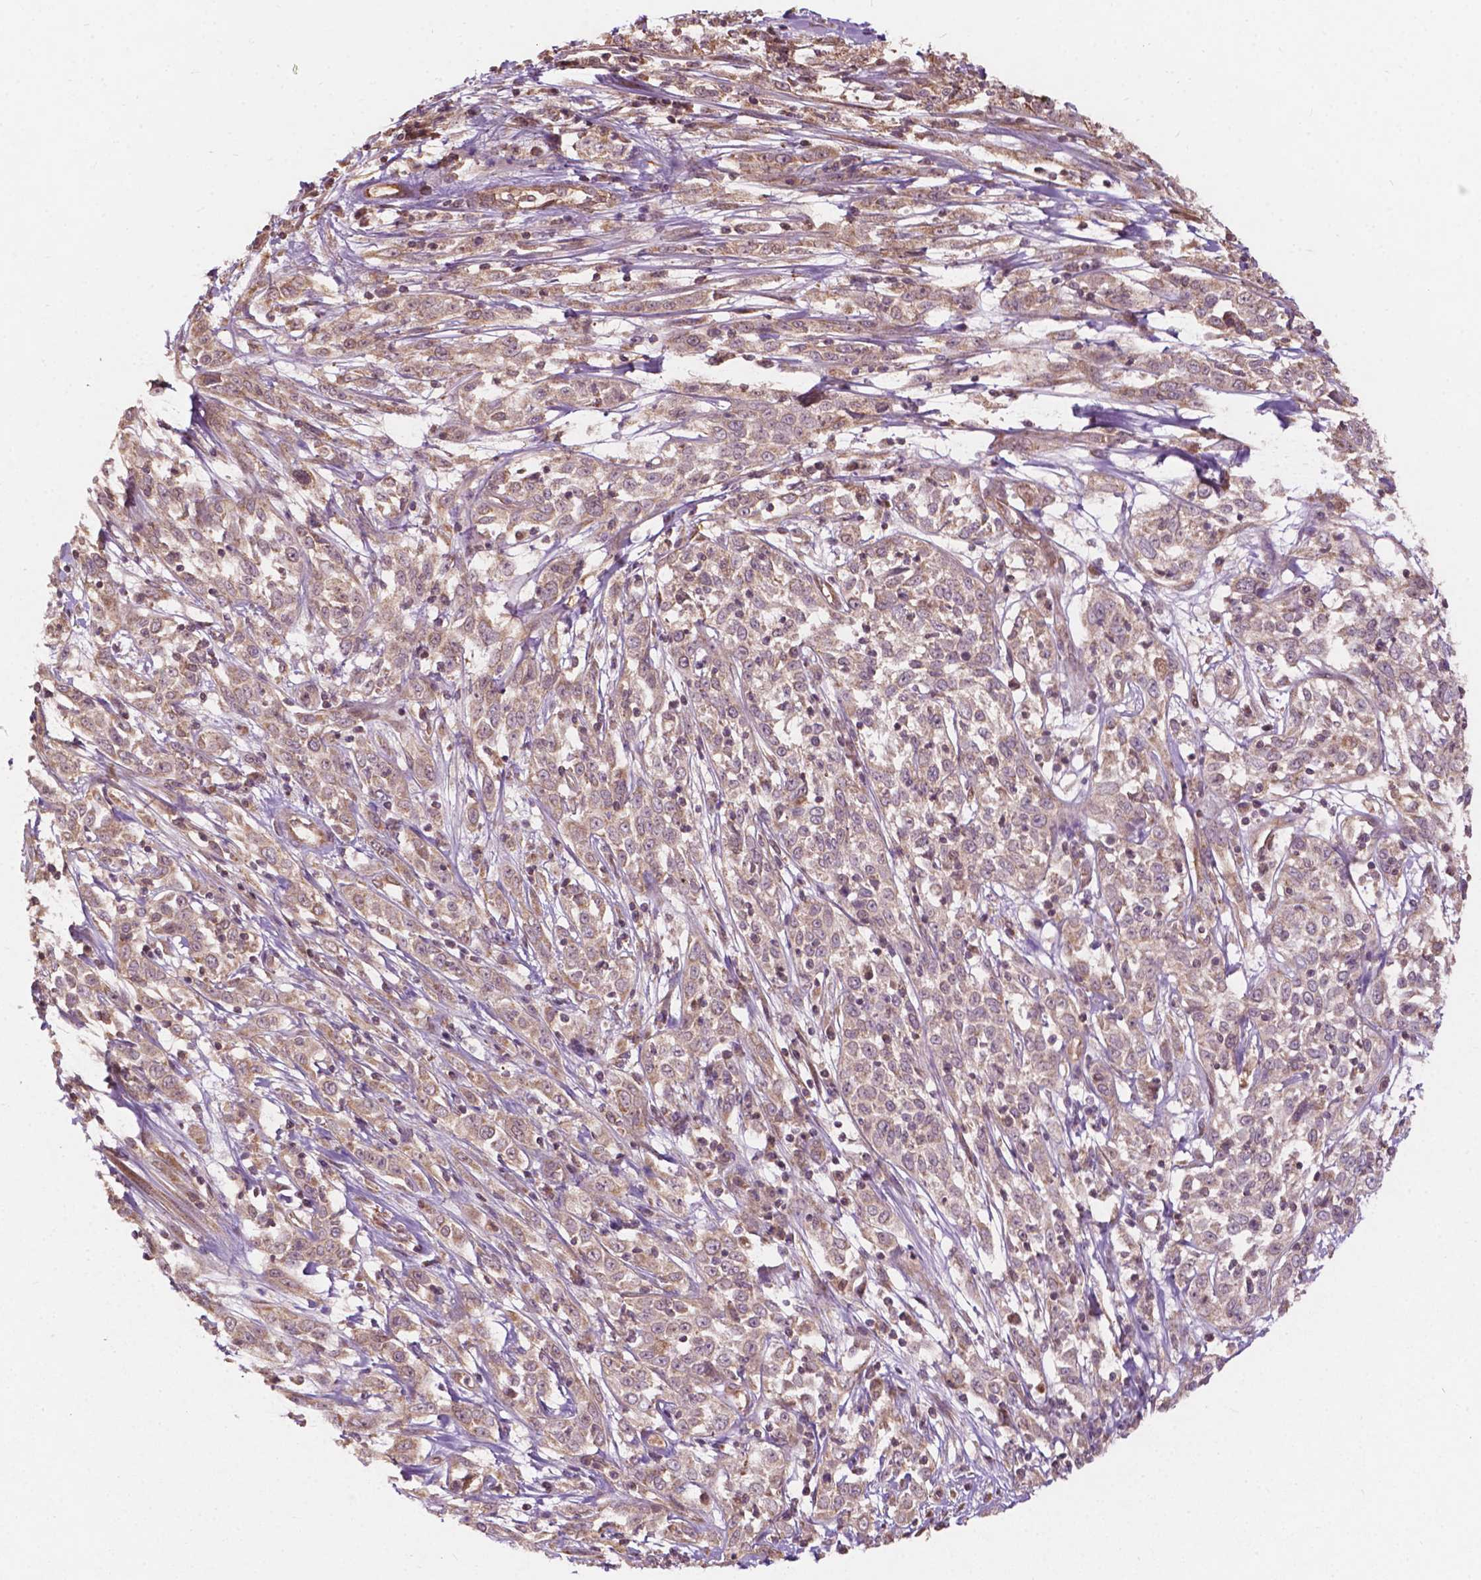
{"staining": {"intensity": "weak", "quantity": "25%-75%", "location": "cytoplasmic/membranous"}, "tissue": "cervical cancer", "cell_type": "Tumor cells", "image_type": "cancer", "snomed": [{"axis": "morphology", "description": "Adenocarcinoma, NOS"}, {"axis": "topography", "description": "Cervix"}], "caption": "There is low levels of weak cytoplasmic/membranous expression in tumor cells of cervical adenocarcinoma, as demonstrated by immunohistochemical staining (brown color).", "gene": "CDC42BPA", "patient": {"sex": "female", "age": 40}}